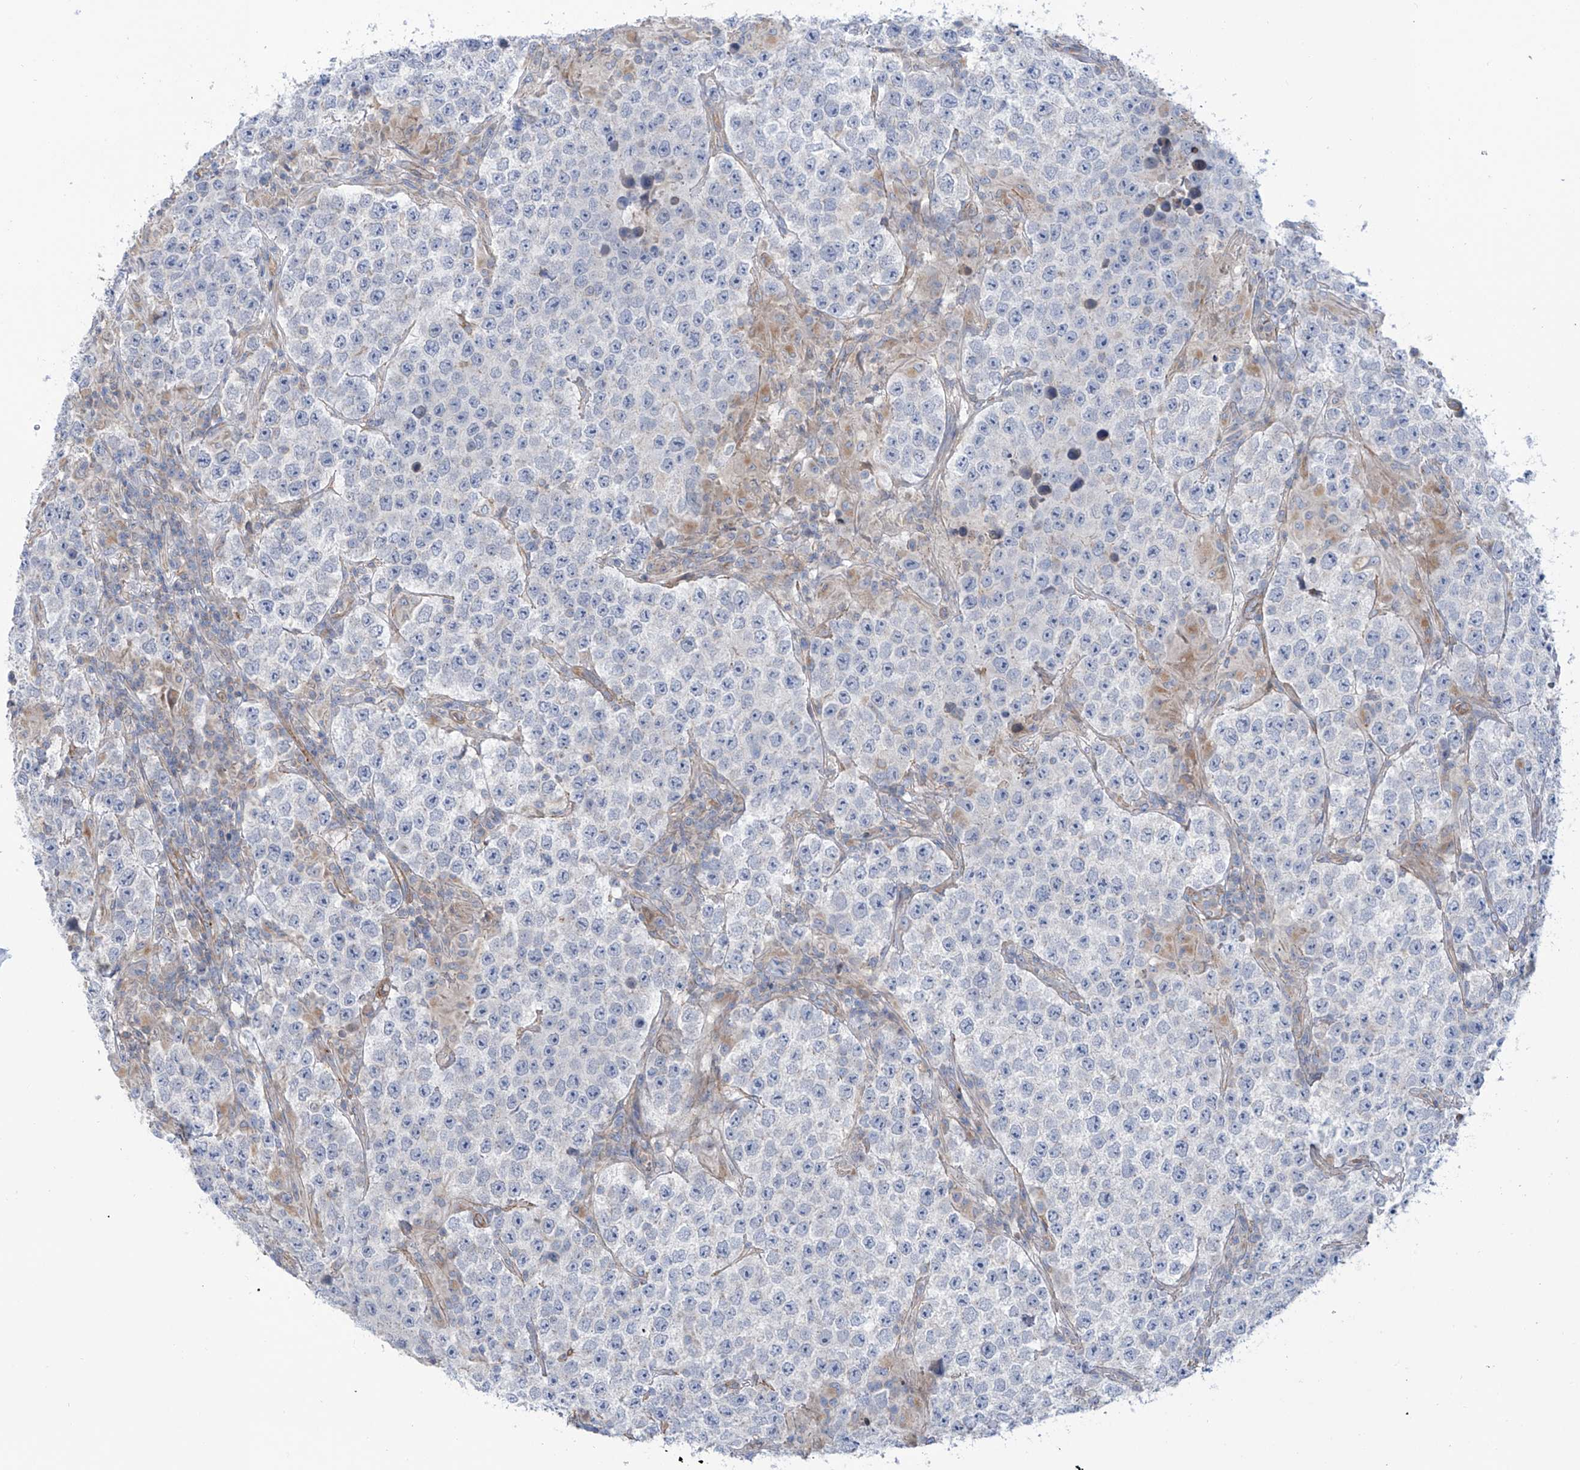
{"staining": {"intensity": "negative", "quantity": "none", "location": "none"}, "tissue": "testis cancer", "cell_type": "Tumor cells", "image_type": "cancer", "snomed": [{"axis": "morphology", "description": "Normal tissue, NOS"}, {"axis": "morphology", "description": "Urothelial carcinoma, High grade"}, {"axis": "morphology", "description": "Seminoma, NOS"}, {"axis": "morphology", "description": "Carcinoma, Embryonal, NOS"}, {"axis": "topography", "description": "Urinary bladder"}, {"axis": "topography", "description": "Testis"}], "caption": "An immunohistochemistry (IHC) photomicrograph of embryonal carcinoma (testis) is shown. There is no staining in tumor cells of embryonal carcinoma (testis).", "gene": "TMEM209", "patient": {"sex": "male", "age": 41}}